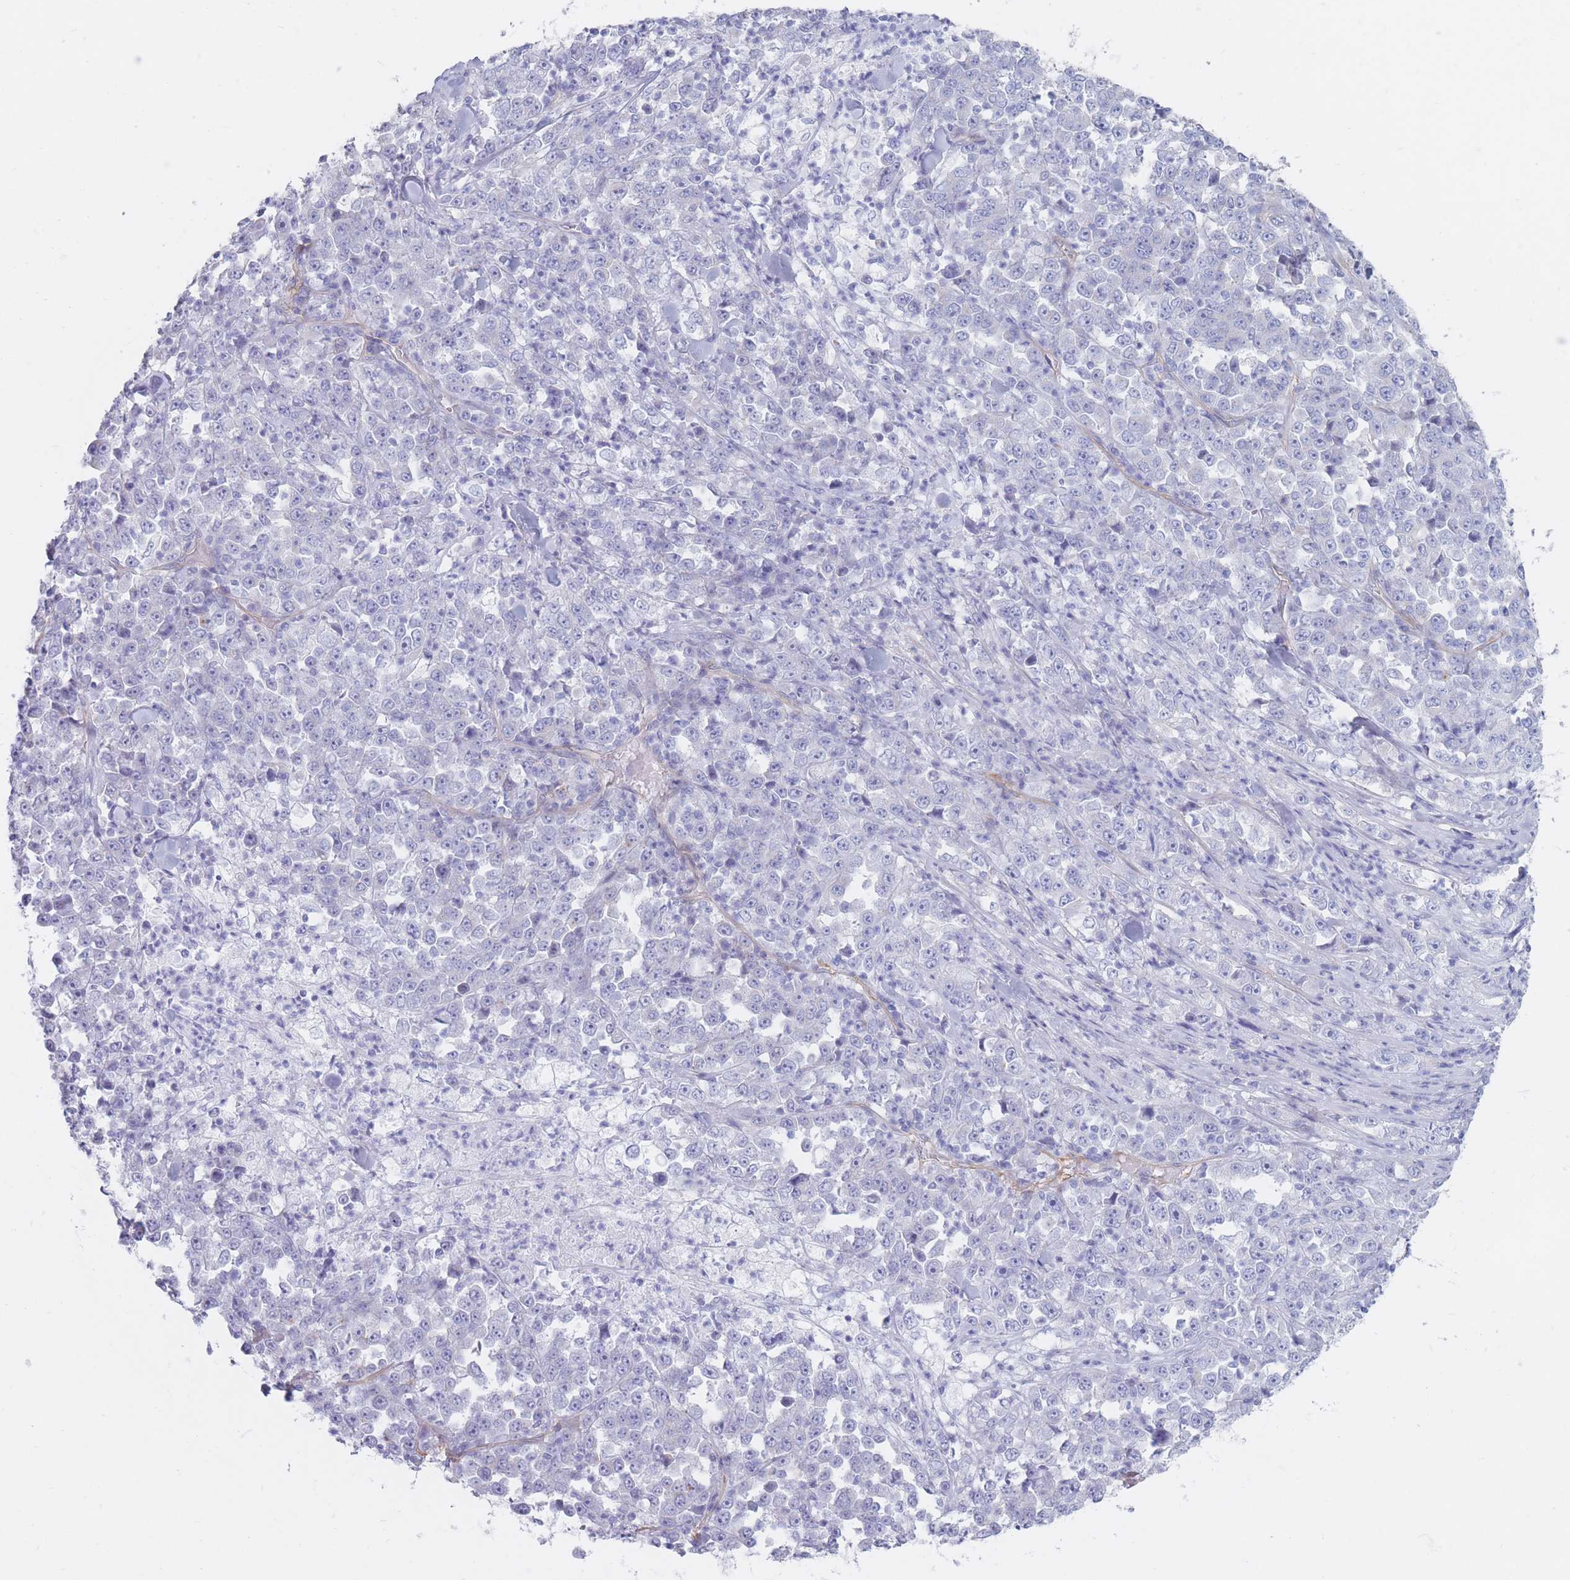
{"staining": {"intensity": "negative", "quantity": "none", "location": "none"}, "tissue": "stomach cancer", "cell_type": "Tumor cells", "image_type": "cancer", "snomed": [{"axis": "morphology", "description": "Normal tissue, NOS"}, {"axis": "morphology", "description": "Adenocarcinoma, NOS"}, {"axis": "topography", "description": "Stomach, upper"}, {"axis": "topography", "description": "Stomach"}], "caption": "Tumor cells show no significant staining in stomach cancer.", "gene": "PLPP1", "patient": {"sex": "male", "age": 59}}